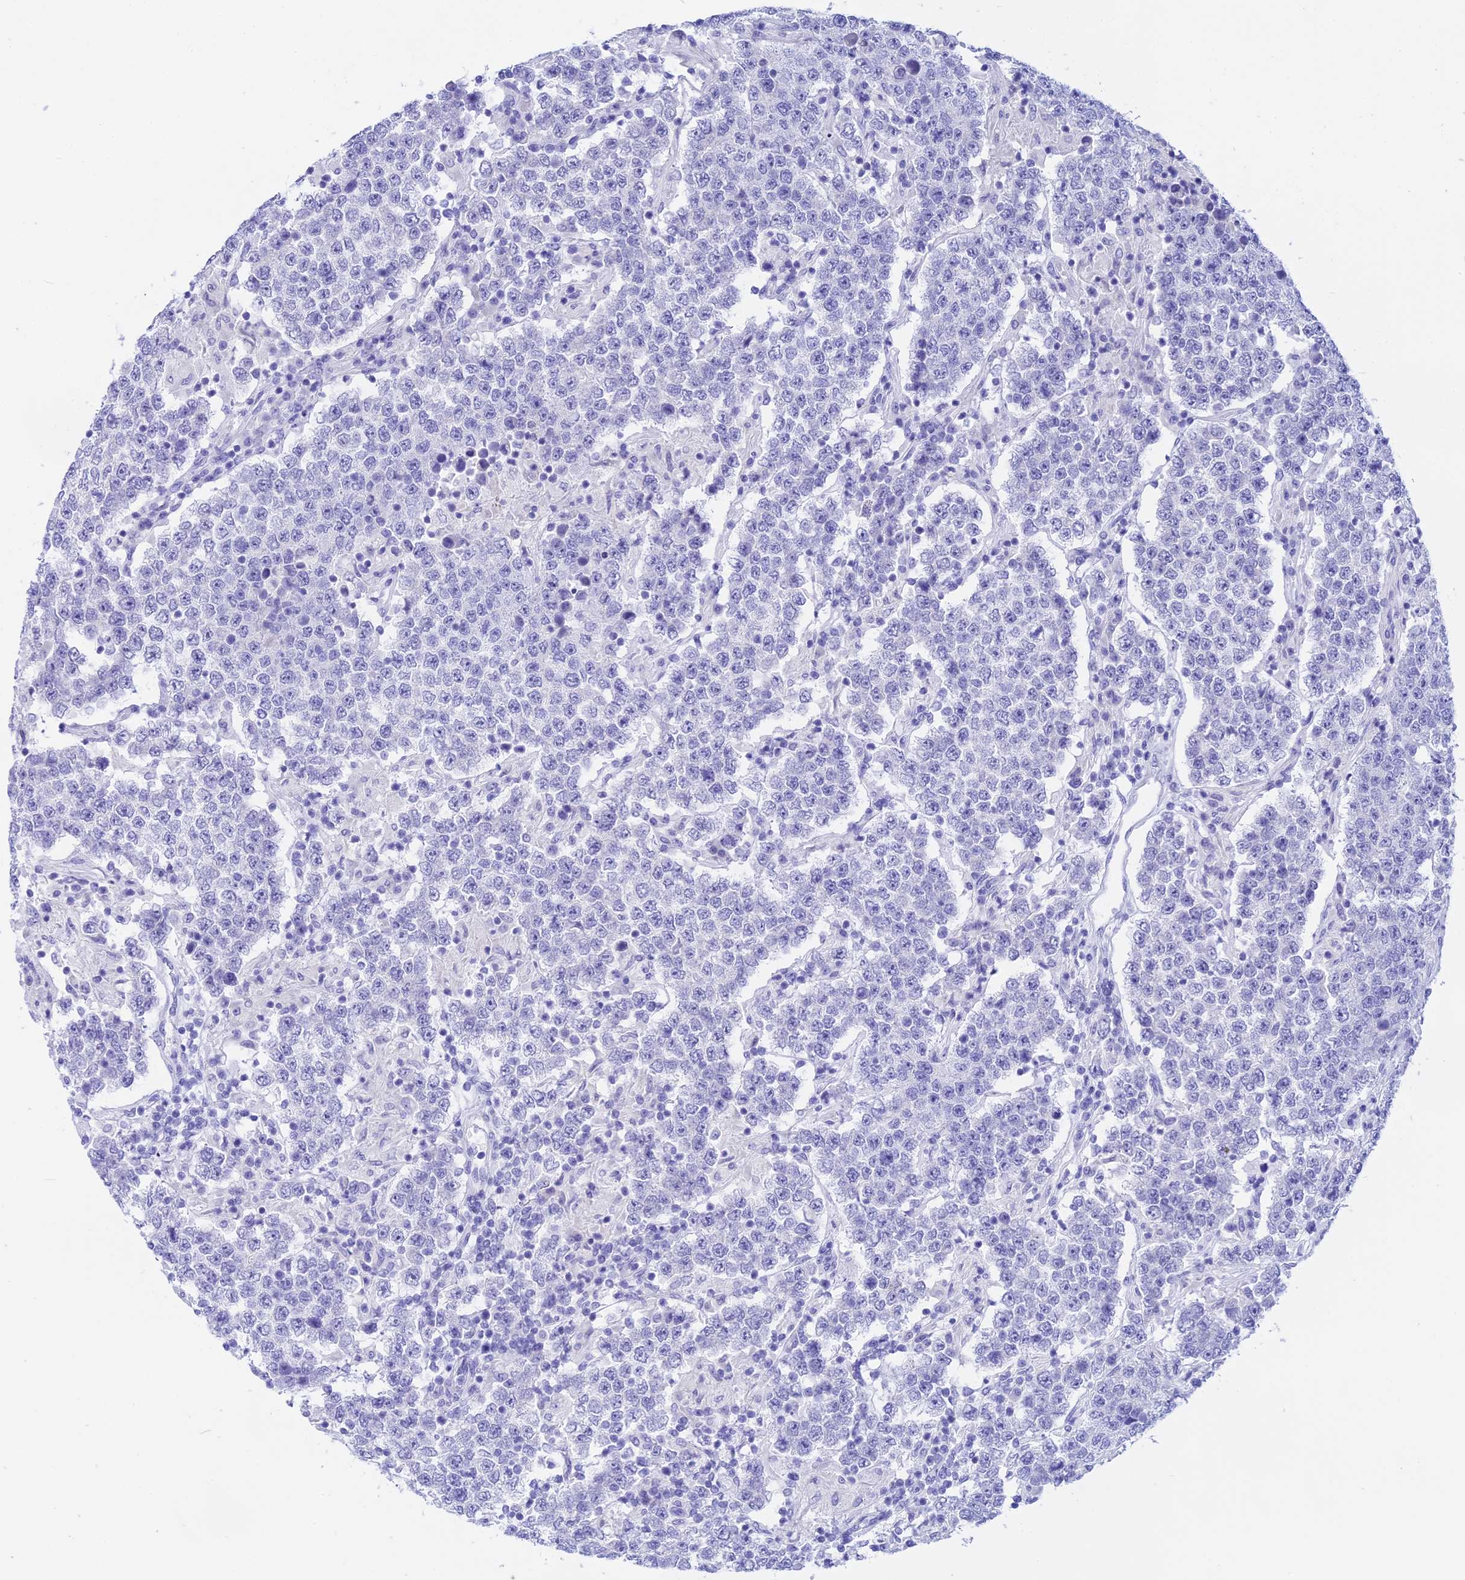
{"staining": {"intensity": "negative", "quantity": "none", "location": "none"}, "tissue": "testis cancer", "cell_type": "Tumor cells", "image_type": "cancer", "snomed": [{"axis": "morphology", "description": "Normal tissue, NOS"}, {"axis": "morphology", "description": "Urothelial carcinoma, High grade"}, {"axis": "morphology", "description": "Seminoma, NOS"}, {"axis": "morphology", "description": "Carcinoma, Embryonal, NOS"}, {"axis": "topography", "description": "Urinary bladder"}, {"axis": "topography", "description": "Testis"}], "caption": "DAB (3,3'-diaminobenzidine) immunohistochemical staining of human testis cancer (seminoma) shows no significant positivity in tumor cells.", "gene": "ISCA1", "patient": {"sex": "male", "age": 41}}